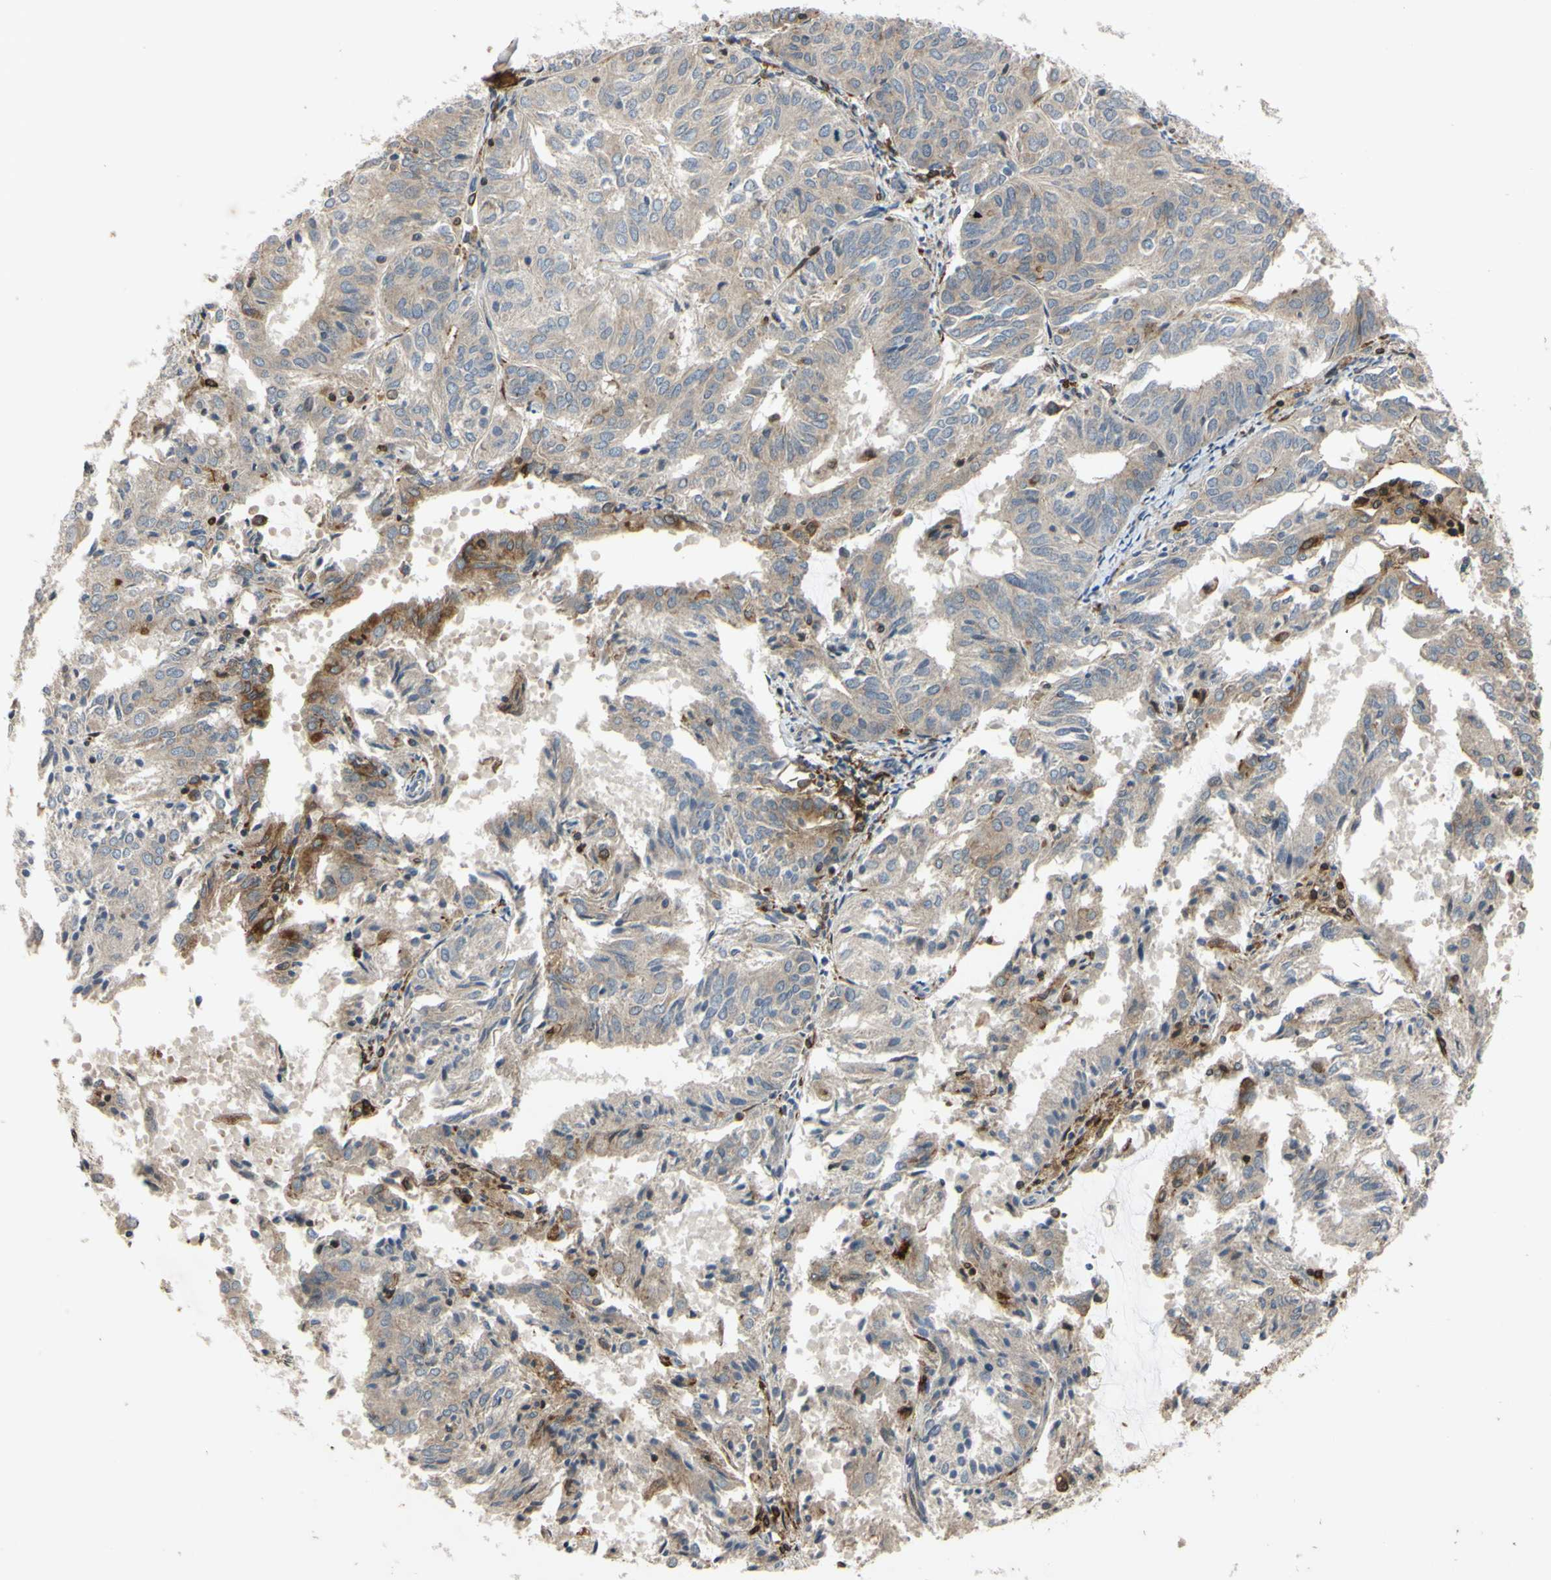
{"staining": {"intensity": "weak", "quantity": ">75%", "location": "cytoplasmic/membranous"}, "tissue": "endometrial cancer", "cell_type": "Tumor cells", "image_type": "cancer", "snomed": [{"axis": "morphology", "description": "Adenocarcinoma, NOS"}, {"axis": "topography", "description": "Uterus"}], "caption": "Protein staining of endometrial cancer (adenocarcinoma) tissue demonstrates weak cytoplasmic/membranous expression in approximately >75% of tumor cells.", "gene": "PLXNA2", "patient": {"sex": "female", "age": 60}}